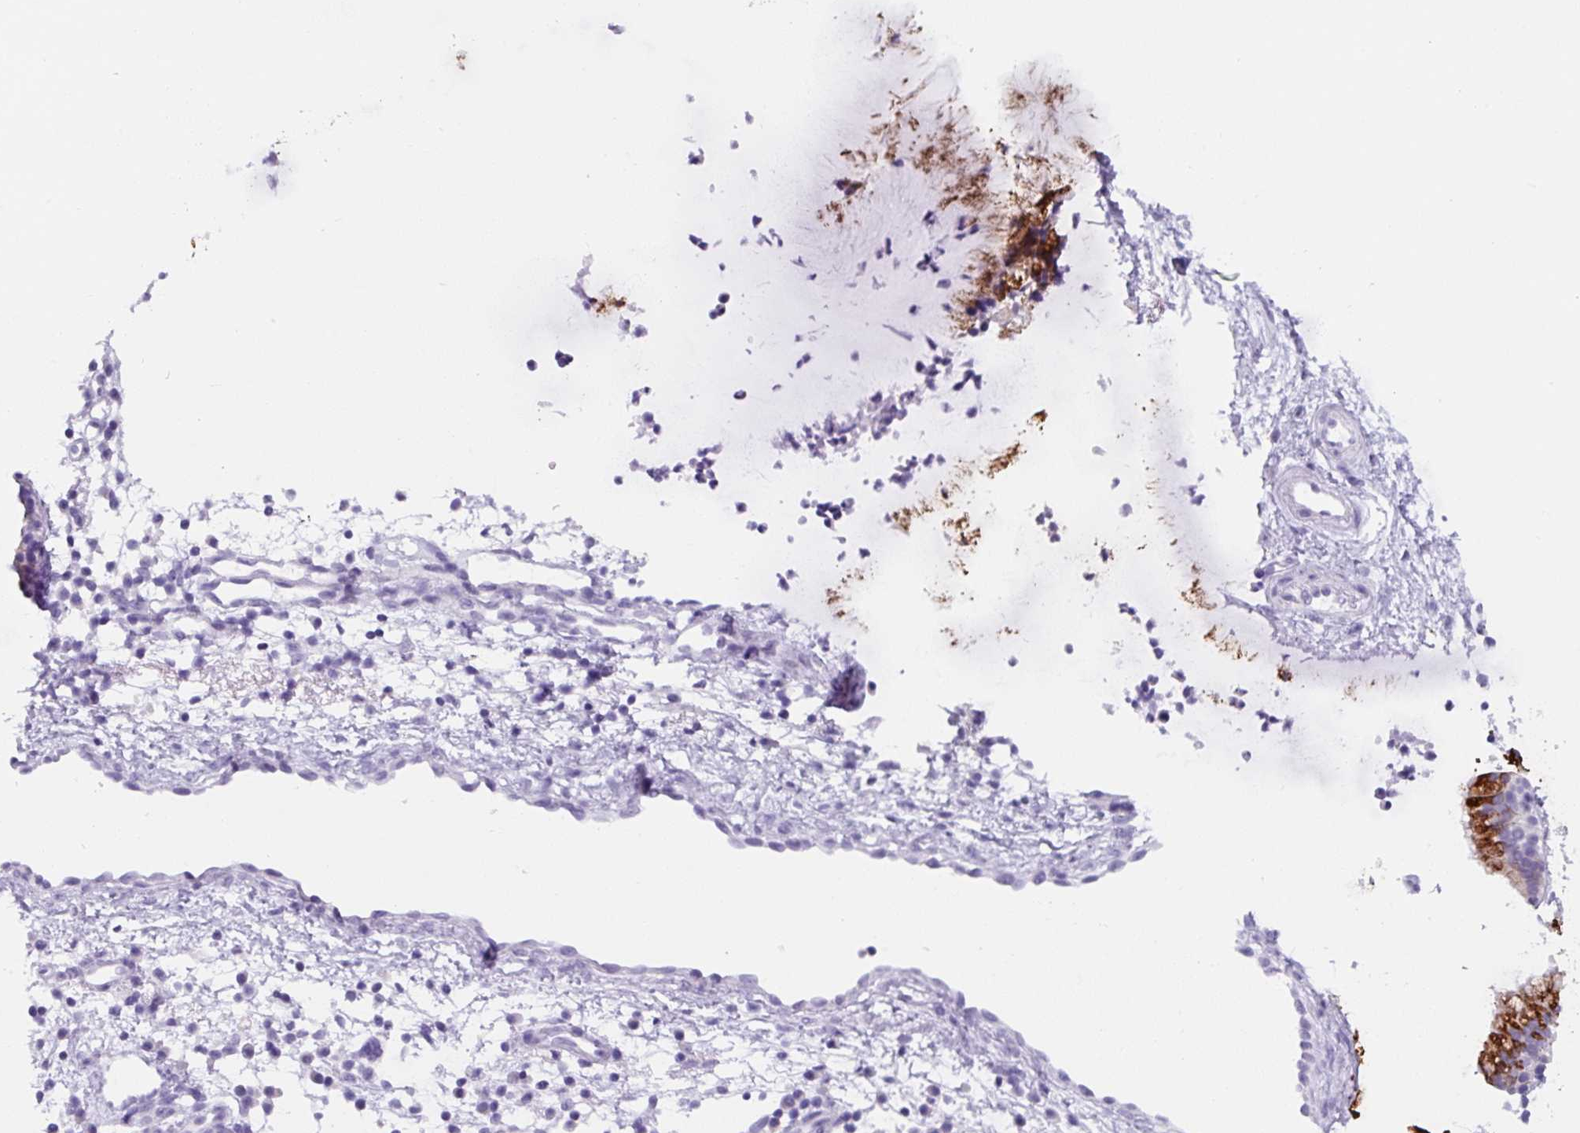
{"staining": {"intensity": "strong", "quantity": "25%-75%", "location": "cytoplasmic/membranous"}, "tissue": "nasopharynx", "cell_type": "Respiratory epithelial cells", "image_type": "normal", "snomed": [{"axis": "morphology", "description": "Normal tissue, NOS"}, {"axis": "topography", "description": "Nasopharynx"}], "caption": "Immunohistochemical staining of unremarkable human nasopharynx reveals high levels of strong cytoplasmic/membranous staining in about 25%-75% of respiratory epithelial cells. The staining was performed using DAB (3,3'-diaminobenzidine) to visualize the protein expression in brown, while the nuclei were stained in blue with hematoxylin (Magnification: 20x).", "gene": "TNFRSF8", "patient": {"sex": "male", "age": 21}}